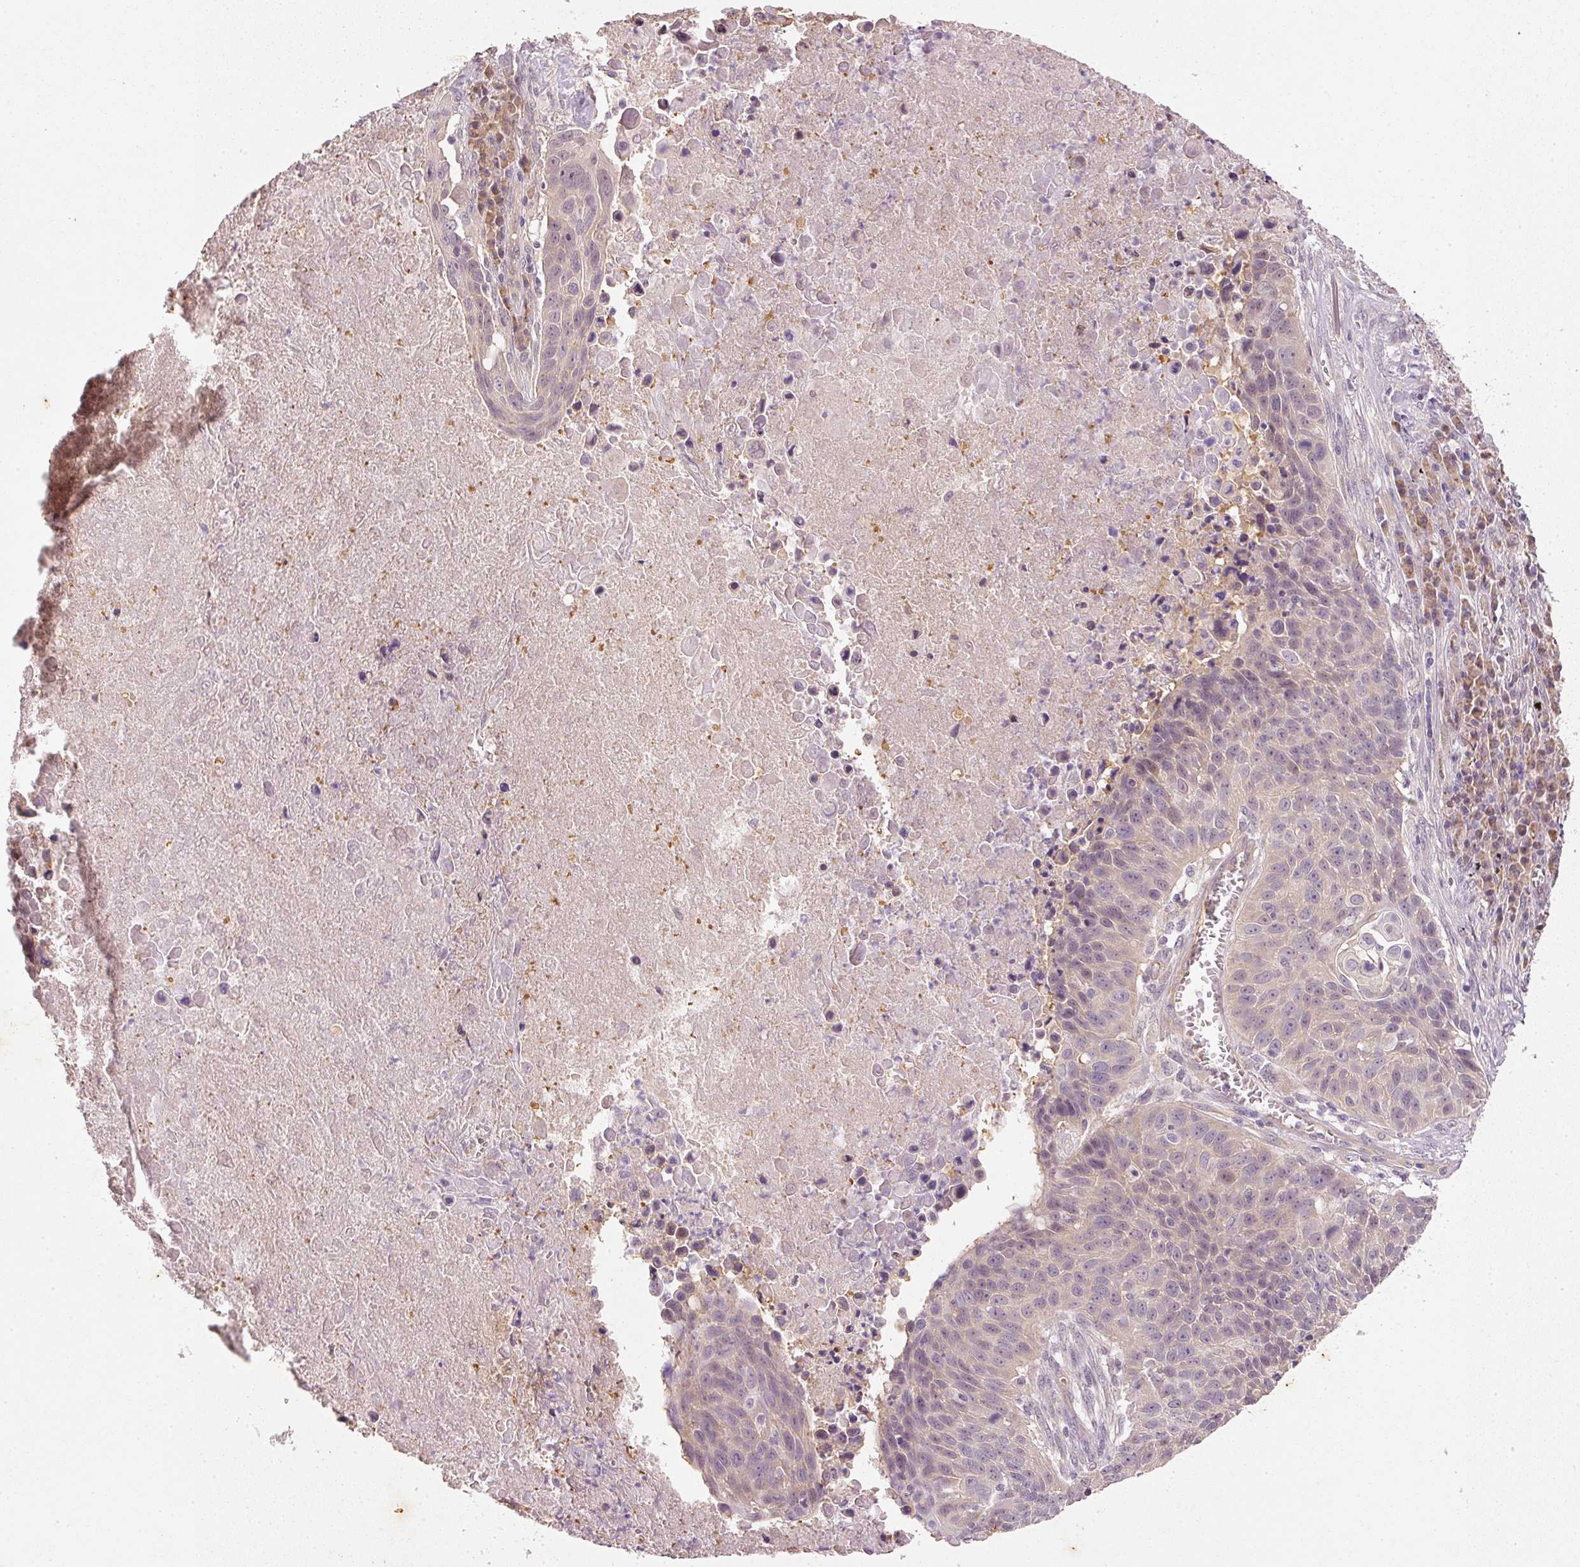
{"staining": {"intensity": "weak", "quantity": ">75%", "location": "cytoplasmic/membranous"}, "tissue": "lung cancer", "cell_type": "Tumor cells", "image_type": "cancer", "snomed": [{"axis": "morphology", "description": "Squamous cell carcinoma, NOS"}, {"axis": "topography", "description": "Lung"}], "caption": "A histopathology image of human squamous cell carcinoma (lung) stained for a protein demonstrates weak cytoplasmic/membranous brown staining in tumor cells. Nuclei are stained in blue.", "gene": "RGL2", "patient": {"sex": "male", "age": 78}}